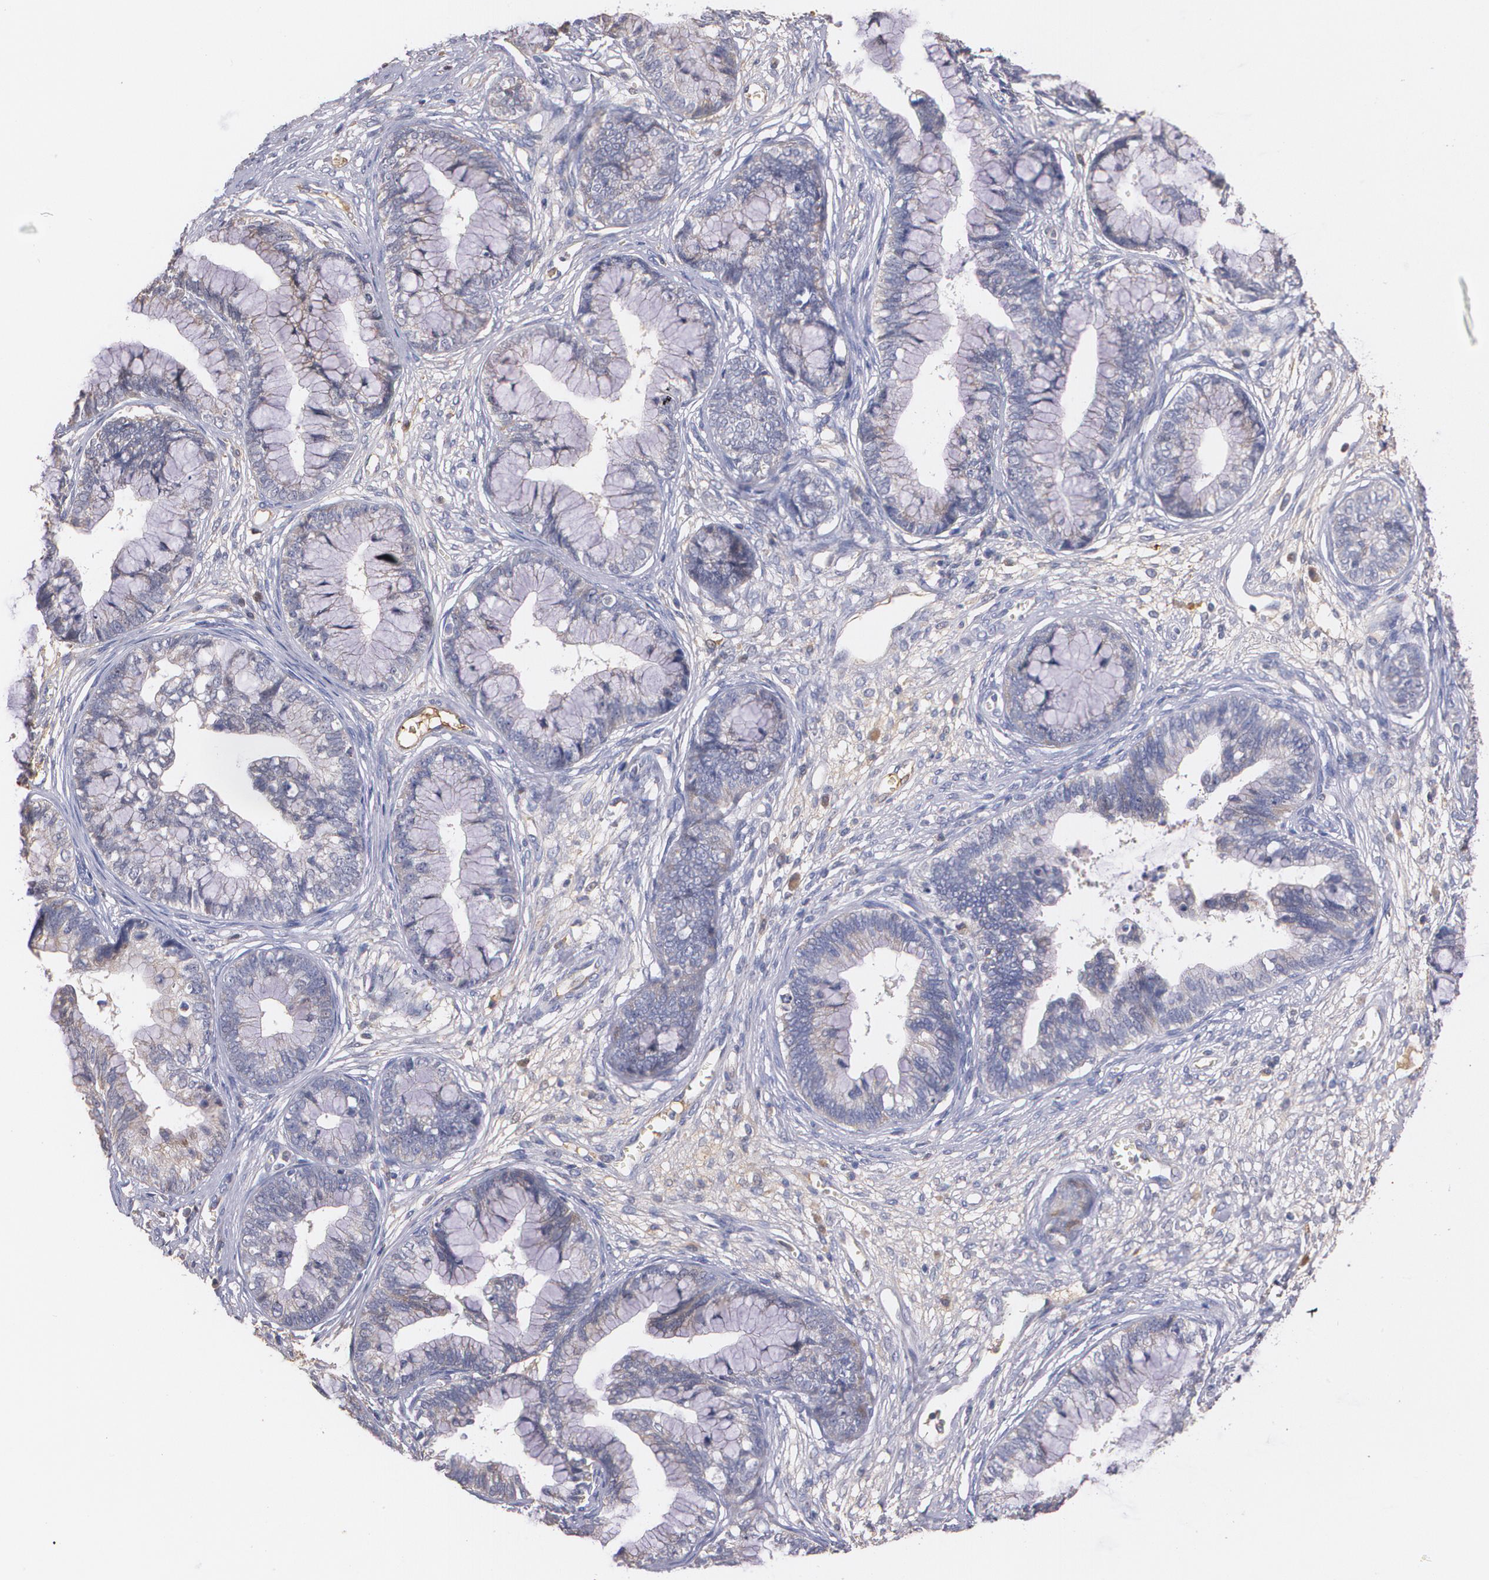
{"staining": {"intensity": "weak", "quantity": "<25%", "location": "cytoplasmic/membranous"}, "tissue": "cervical cancer", "cell_type": "Tumor cells", "image_type": "cancer", "snomed": [{"axis": "morphology", "description": "Adenocarcinoma, NOS"}, {"axis": "topography", "description": "Cervix"}], "caption": "This histopathology image is of cervical cancer (adenocarcinoma) stained with immunohistochemistry to label a protein in brown with the nuclei are counter-stained blue. There is no positivity in tumor cells. (DAB immunohistochemistry with hematoxylin counter stain).", "gene": "AMBP", "patient": {"sex": "female", "age": 44}}